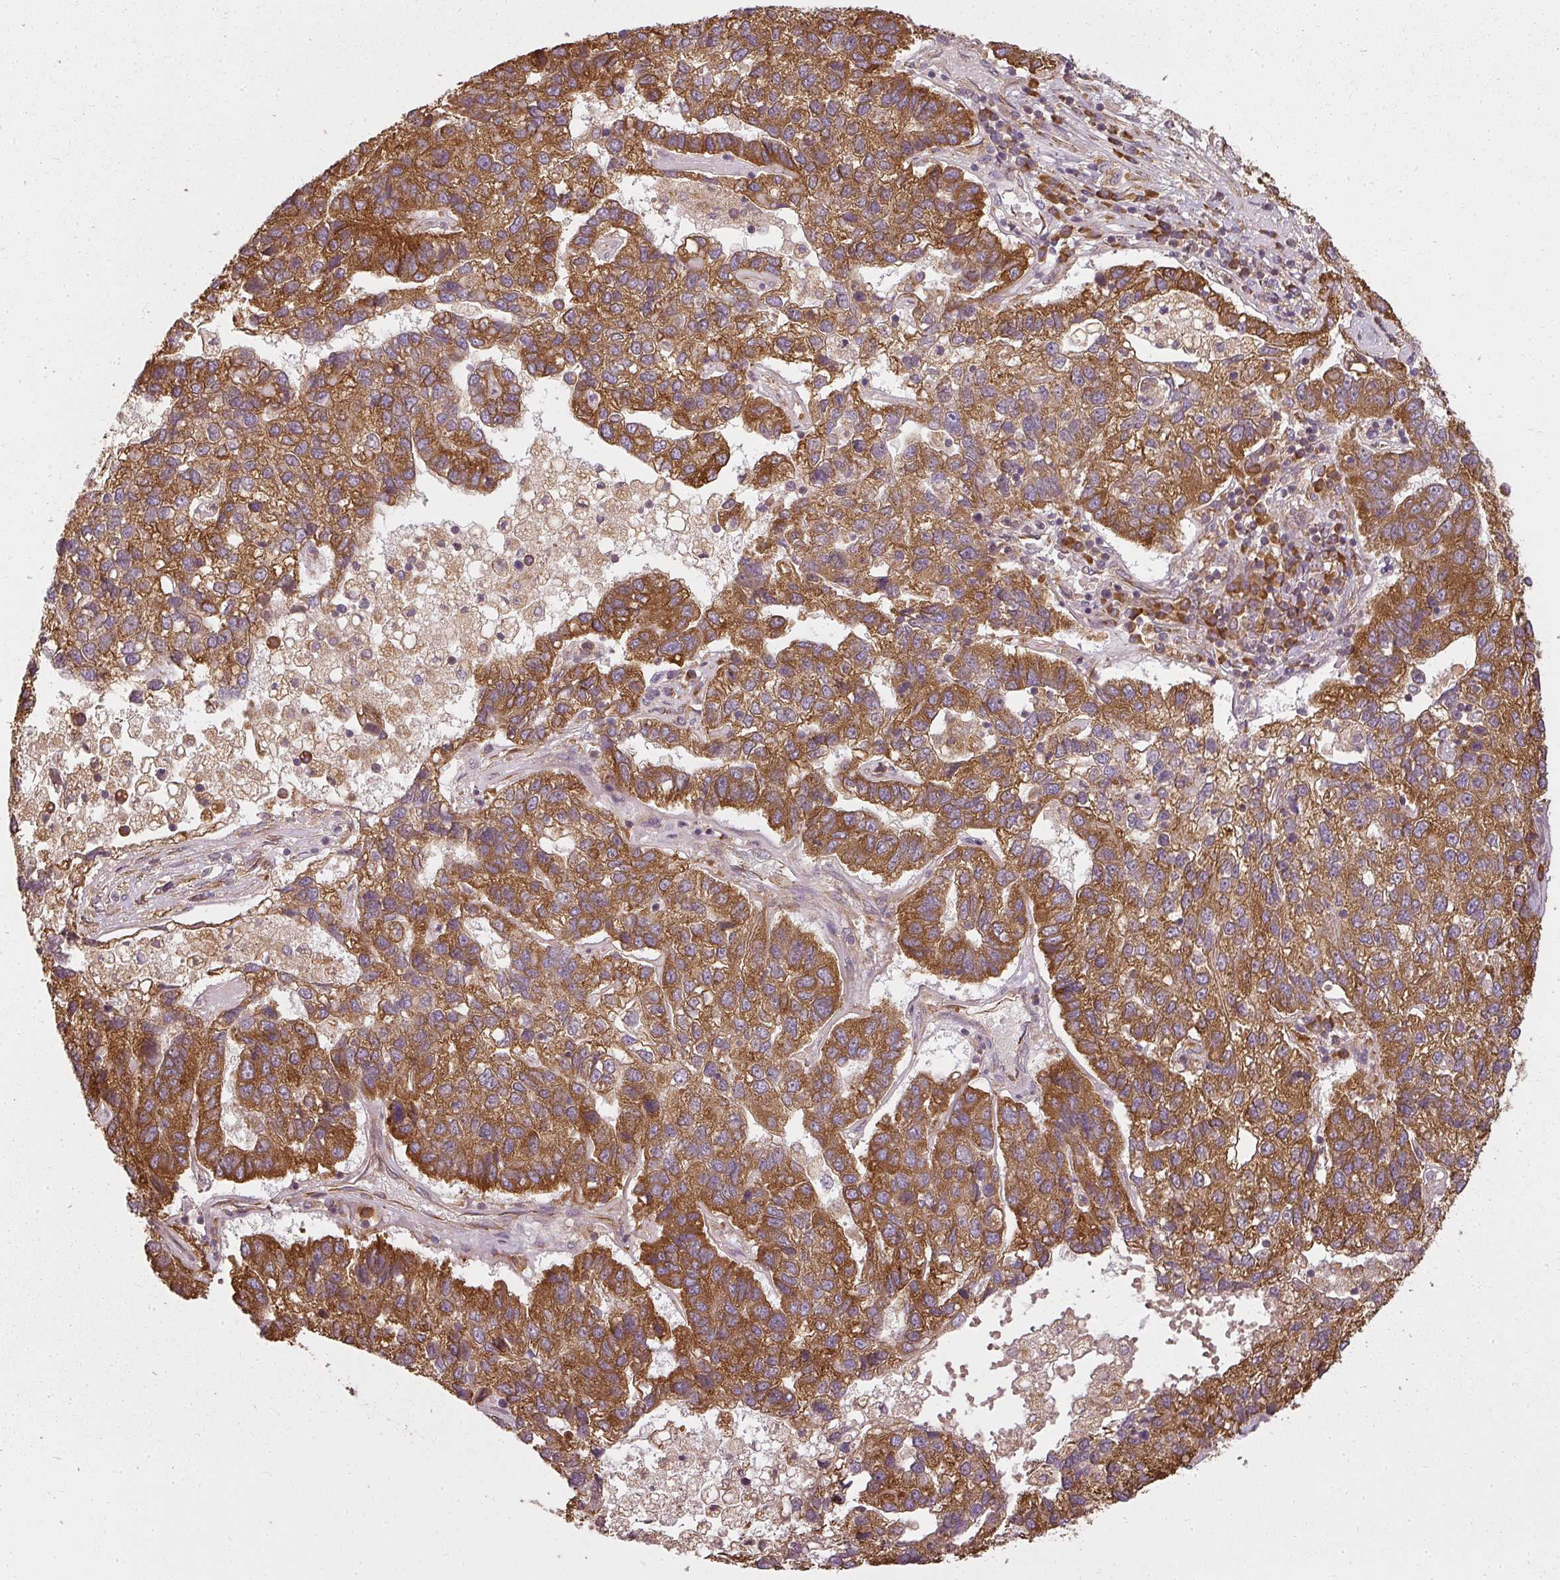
{"staining": {"intensity": "strong", "quantity": ">75%", "location": "cytoplasmic/membranous"}, "tissue": "pancreatic cancer", "cell_type": "Tumor cells", "image_type": "cancer", "snomed": [{"axis": "morphology", "description": "Adenocarcinoma, NOS"}, {"axis": "topography", "description": "Pancreas"}], "caption": "This image exhibits pancreatic cancer stained with immunohistochemistry (IHC) to label a protein in brown. The cytoplasmic/membranous of tumor cells show strong positivity for the protein. Nuclei are counter-stained blue.", "gene": "RPL24", "patient": {"sex": "female", "age": 61}}